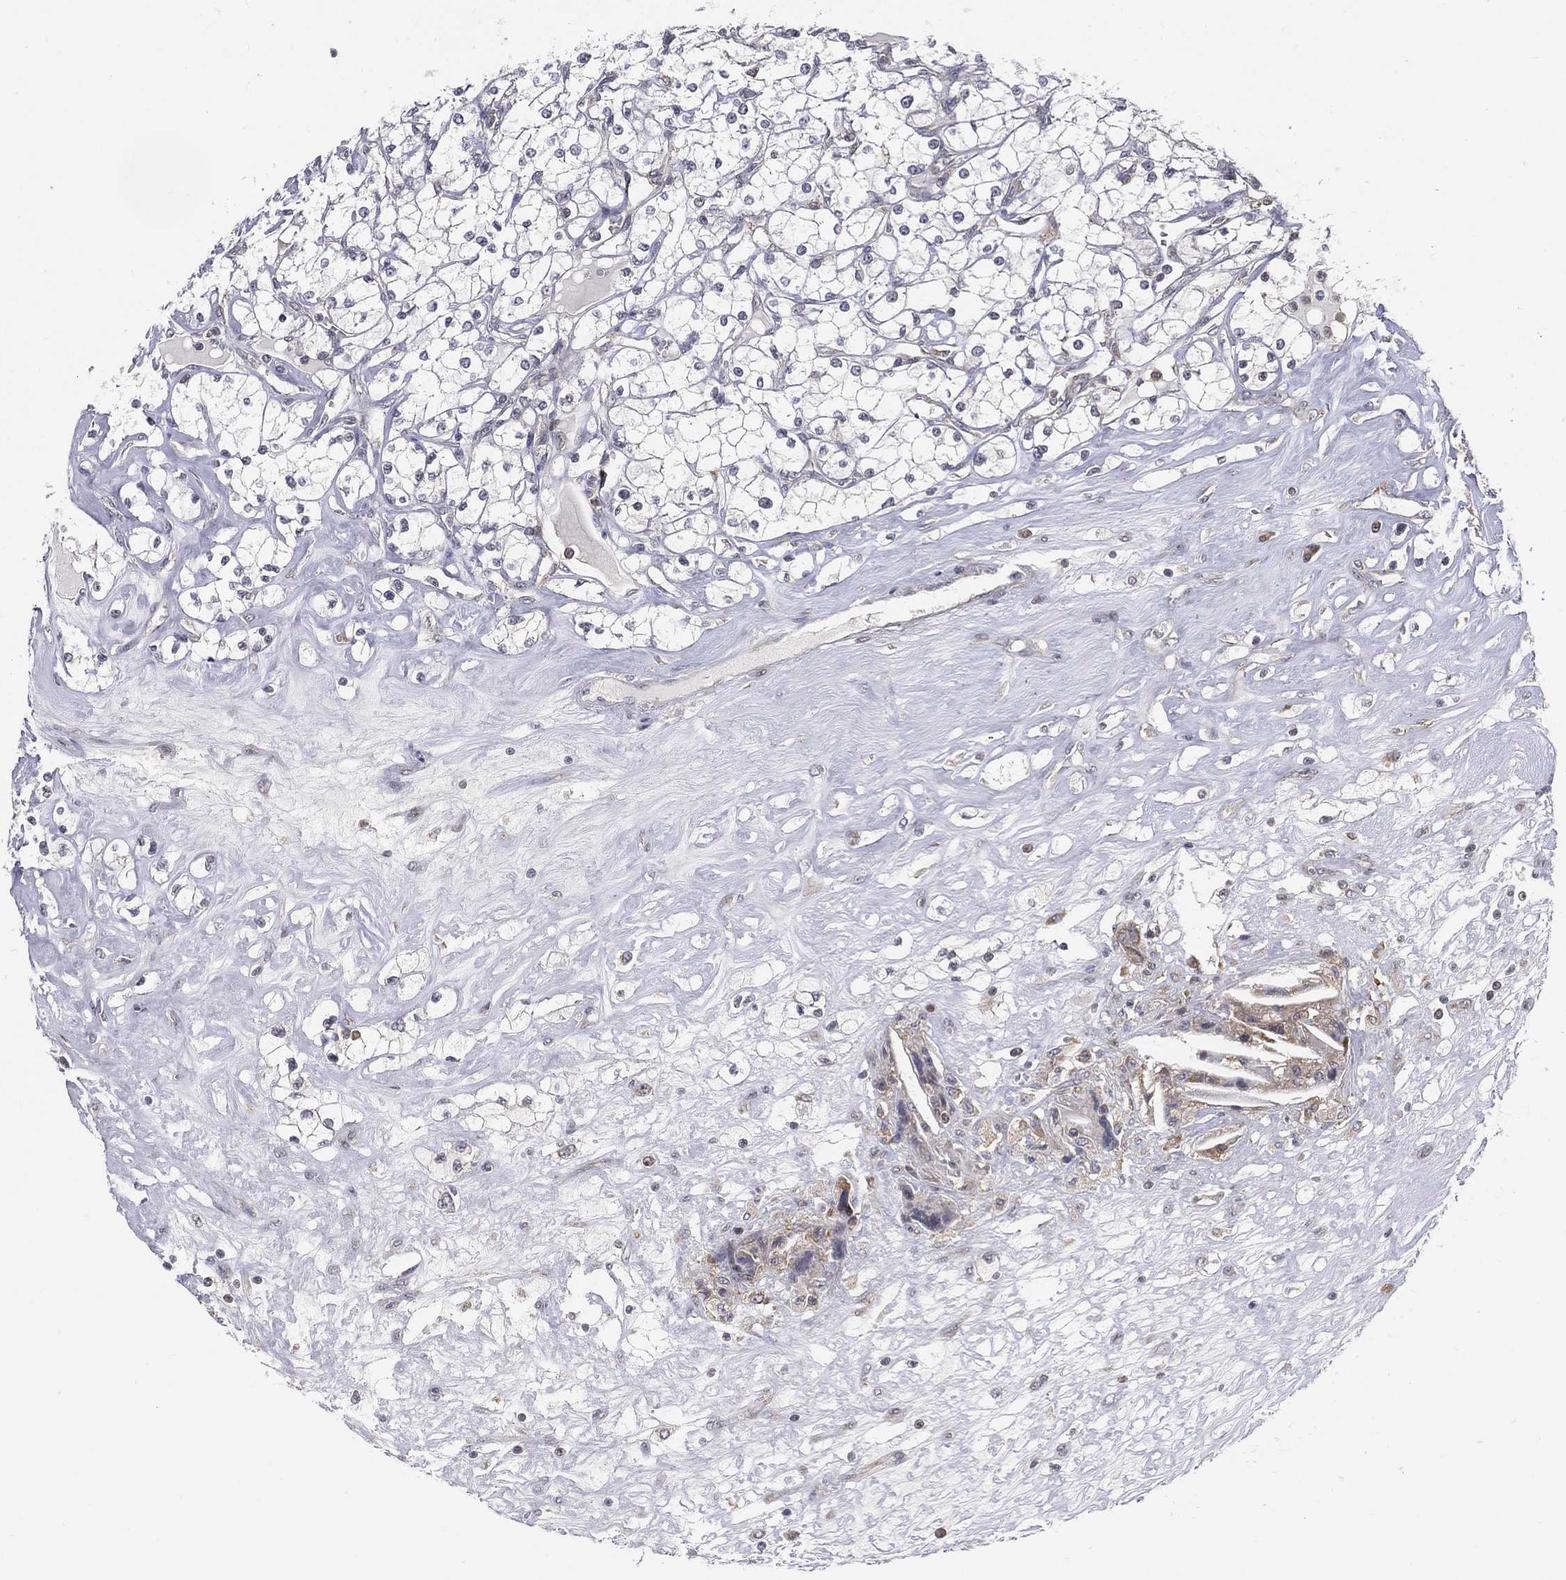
{"staining": {"intensity": "negative", "quantity": "none", "location": "none"}, "tissue": "renal cancer", "cell_type": "Tumor cells", "image_type": "cancer", "snomed": [{"axis": "morphology", "description": "Adenocarcinoma, NOS"}, {"axis": "topography", "description": "Kidney"}], "caption": "High power microscopy image of an IHC image of renal adenocarcinoma, revealing no significant expression in tumor cells. Nuclei are stained in blue.", "gene": "TMTC4", "patient": {"sex": "male", "age": 67}}